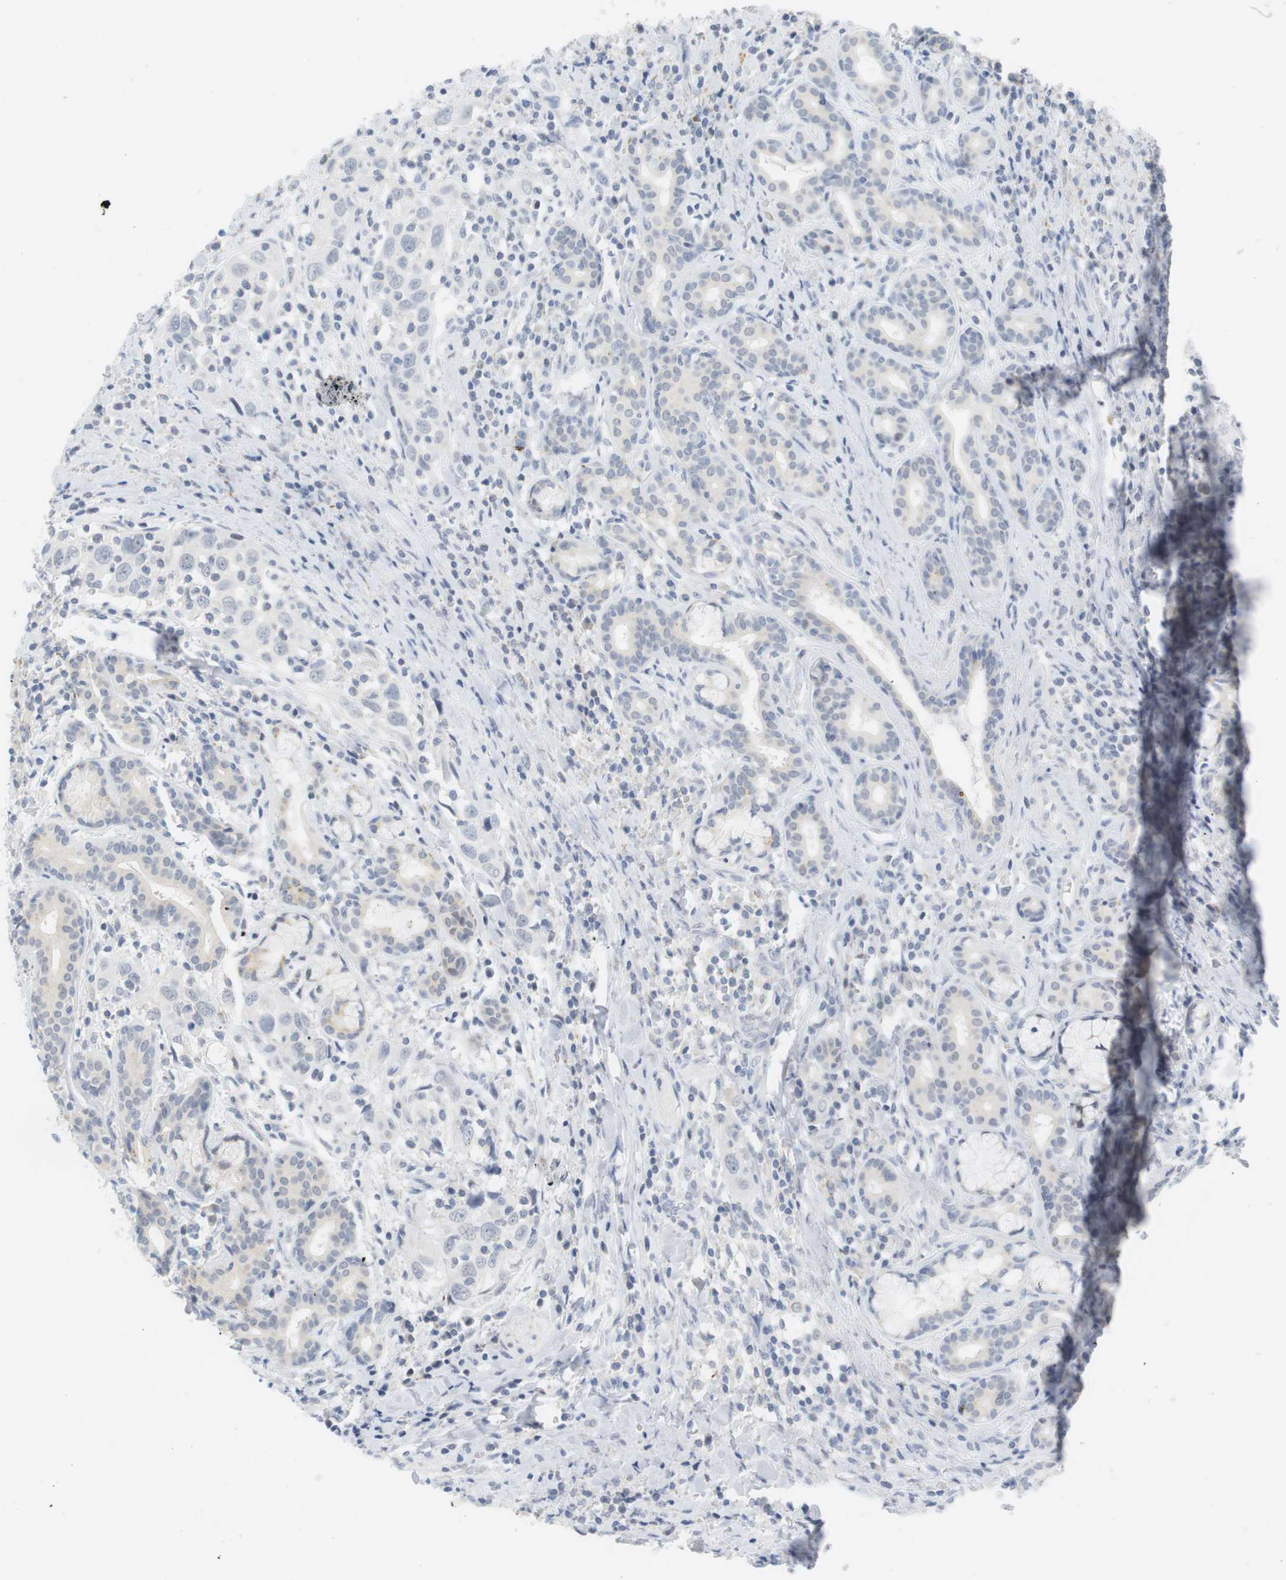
{"staining": {"intensity": "negative", "quantity": "none", "location": "none"}, "tissue": "head and neck cancer", "cell_type": "Tumor cells", "image_type": "cancer", "snomed": [{"axis": "morphology", "description": "Squamous cell carcinoma, NOS"}, {"axis": "topography", "description": "Oral tissue"}, {"axis": "topography", "description": "Head-Neck"}], "caption": "An immunohistochemistry histopathology image of head and neck cancer is shown. There is no staining in tumor cells of head and neck cancer. (Brightfield microscopy of DAB (3,3'-diaminobenzidine) immunohistochemistry at high magnification).", "gene": "YIPF1", "patient": {"sex": "female", "age": 50}}